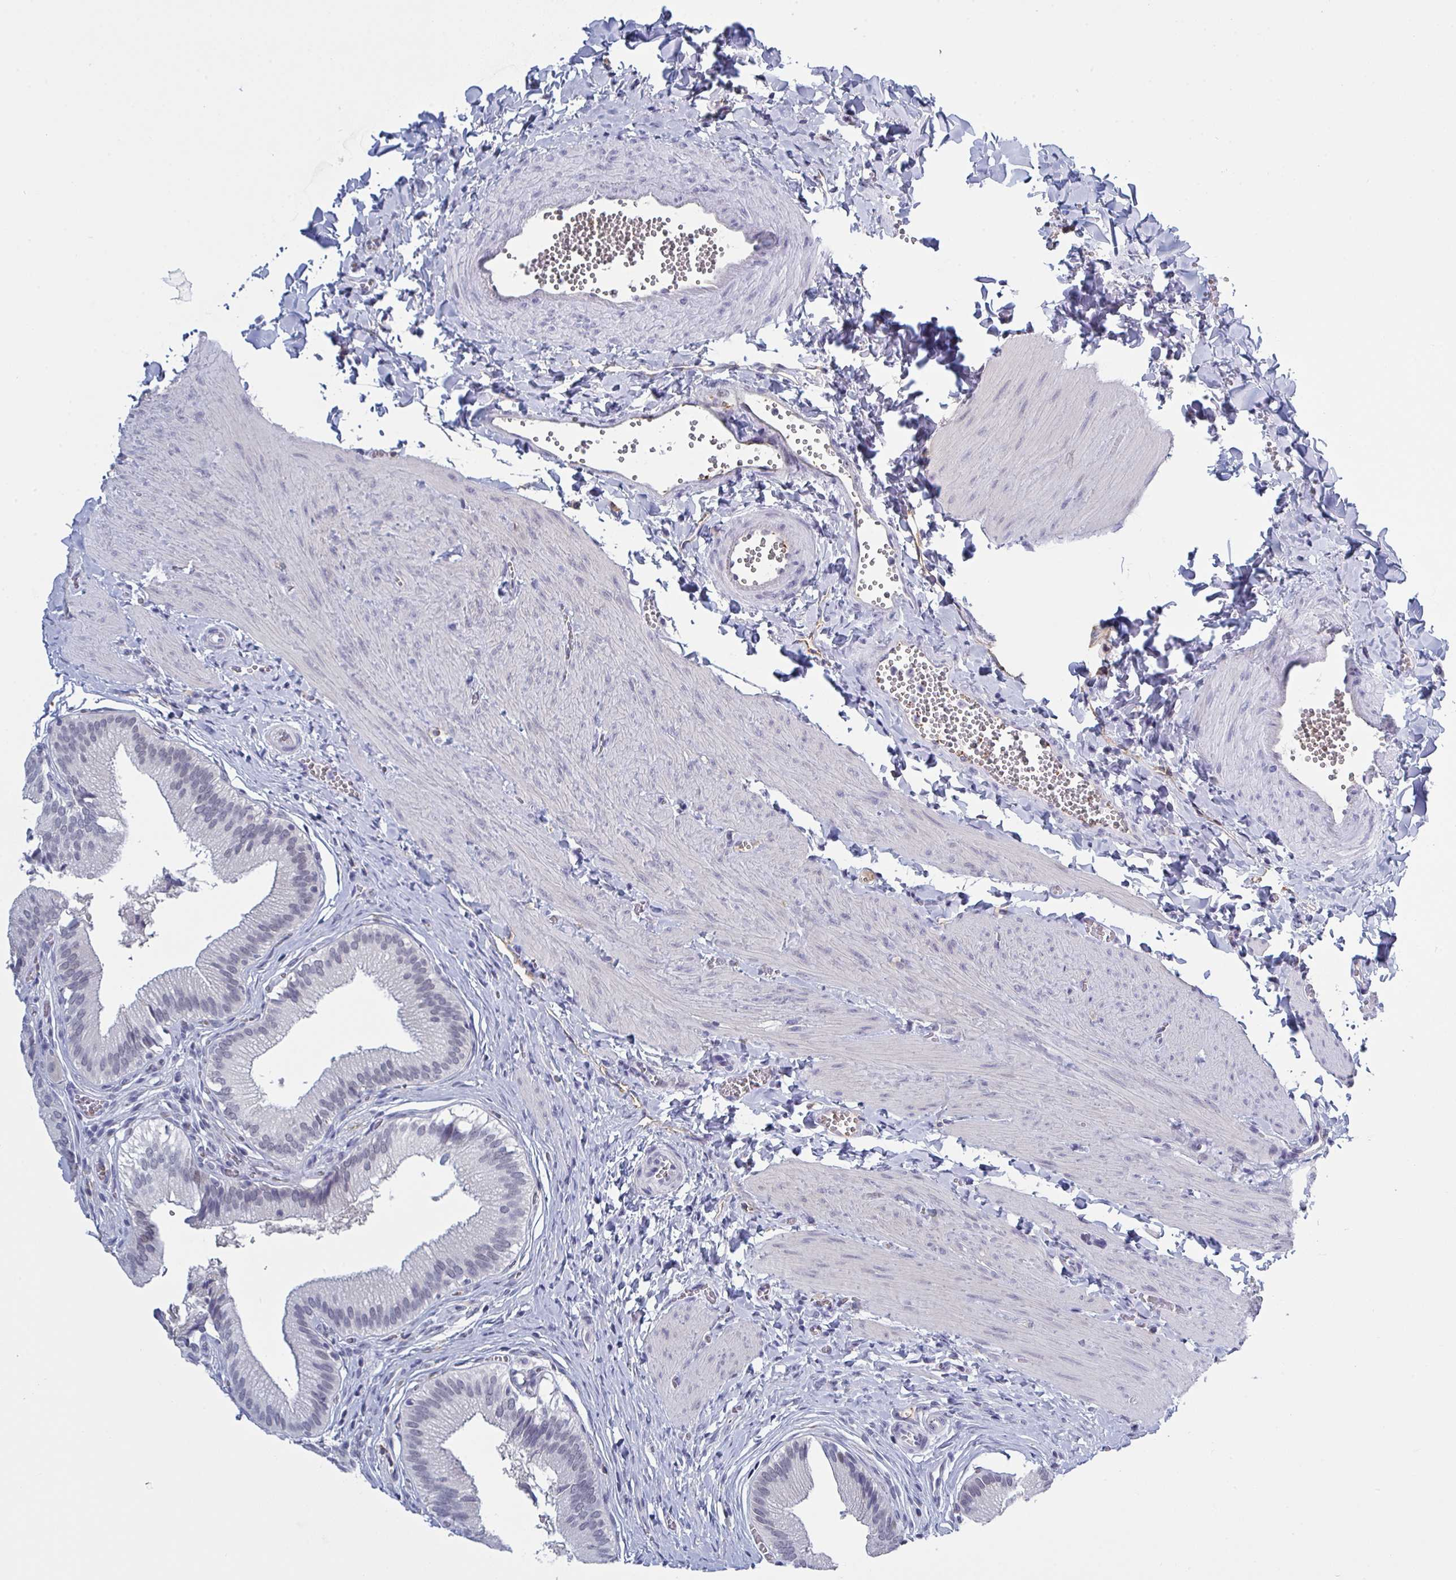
{"staining": {"intensity": "weak", "quantity": "<25%", "location": "nuclear"}, "tissue": "gallbladder", "cell_type": "Glandular cells", "image_type": "normal", "snomed": [{"axis": "morphology", "description": "Normal tissue, NOS"}, {"axis": "topography", "description": "Gallbladder"}], "caption": "This is an immunohistochemistry (IHC) image of normal human gallbladder. There is no expression in glandular cells.", "gene": "KDM4D", "patient": {"sex": "male", "age": 17}}